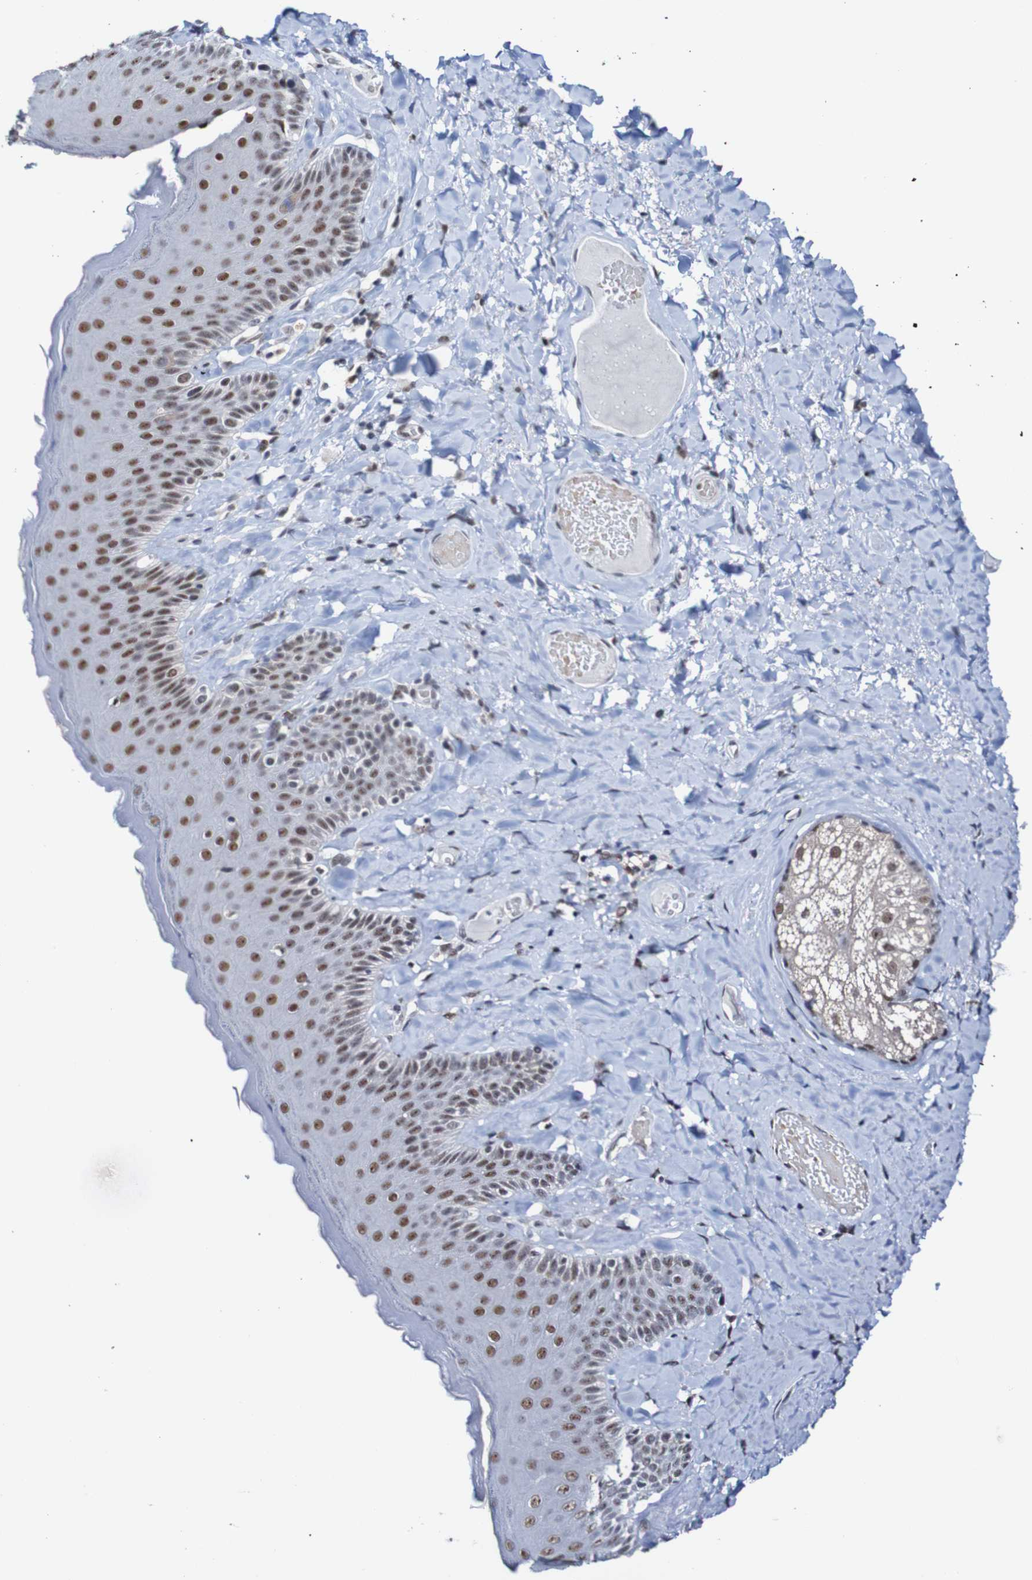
{"staining": {"intensity": "moderate", "quantity": "25%-75%", "location": "nuclear"}, "tissue": "skin", "cell_type": "Epidermal cells", "image_type": "normal", "snomed": [{"axis": "morphology", "description": "Normal tissue, NOS"}, {"axis": "topography", "description": "Anal"}], "caption": "This is an image of immunohistochemistry staining of normal skin, which shows moderate staining in the nuclear of epidermal cells.", "gene": "CDC5L", "patient": {"sex": "male", "age": 69}}